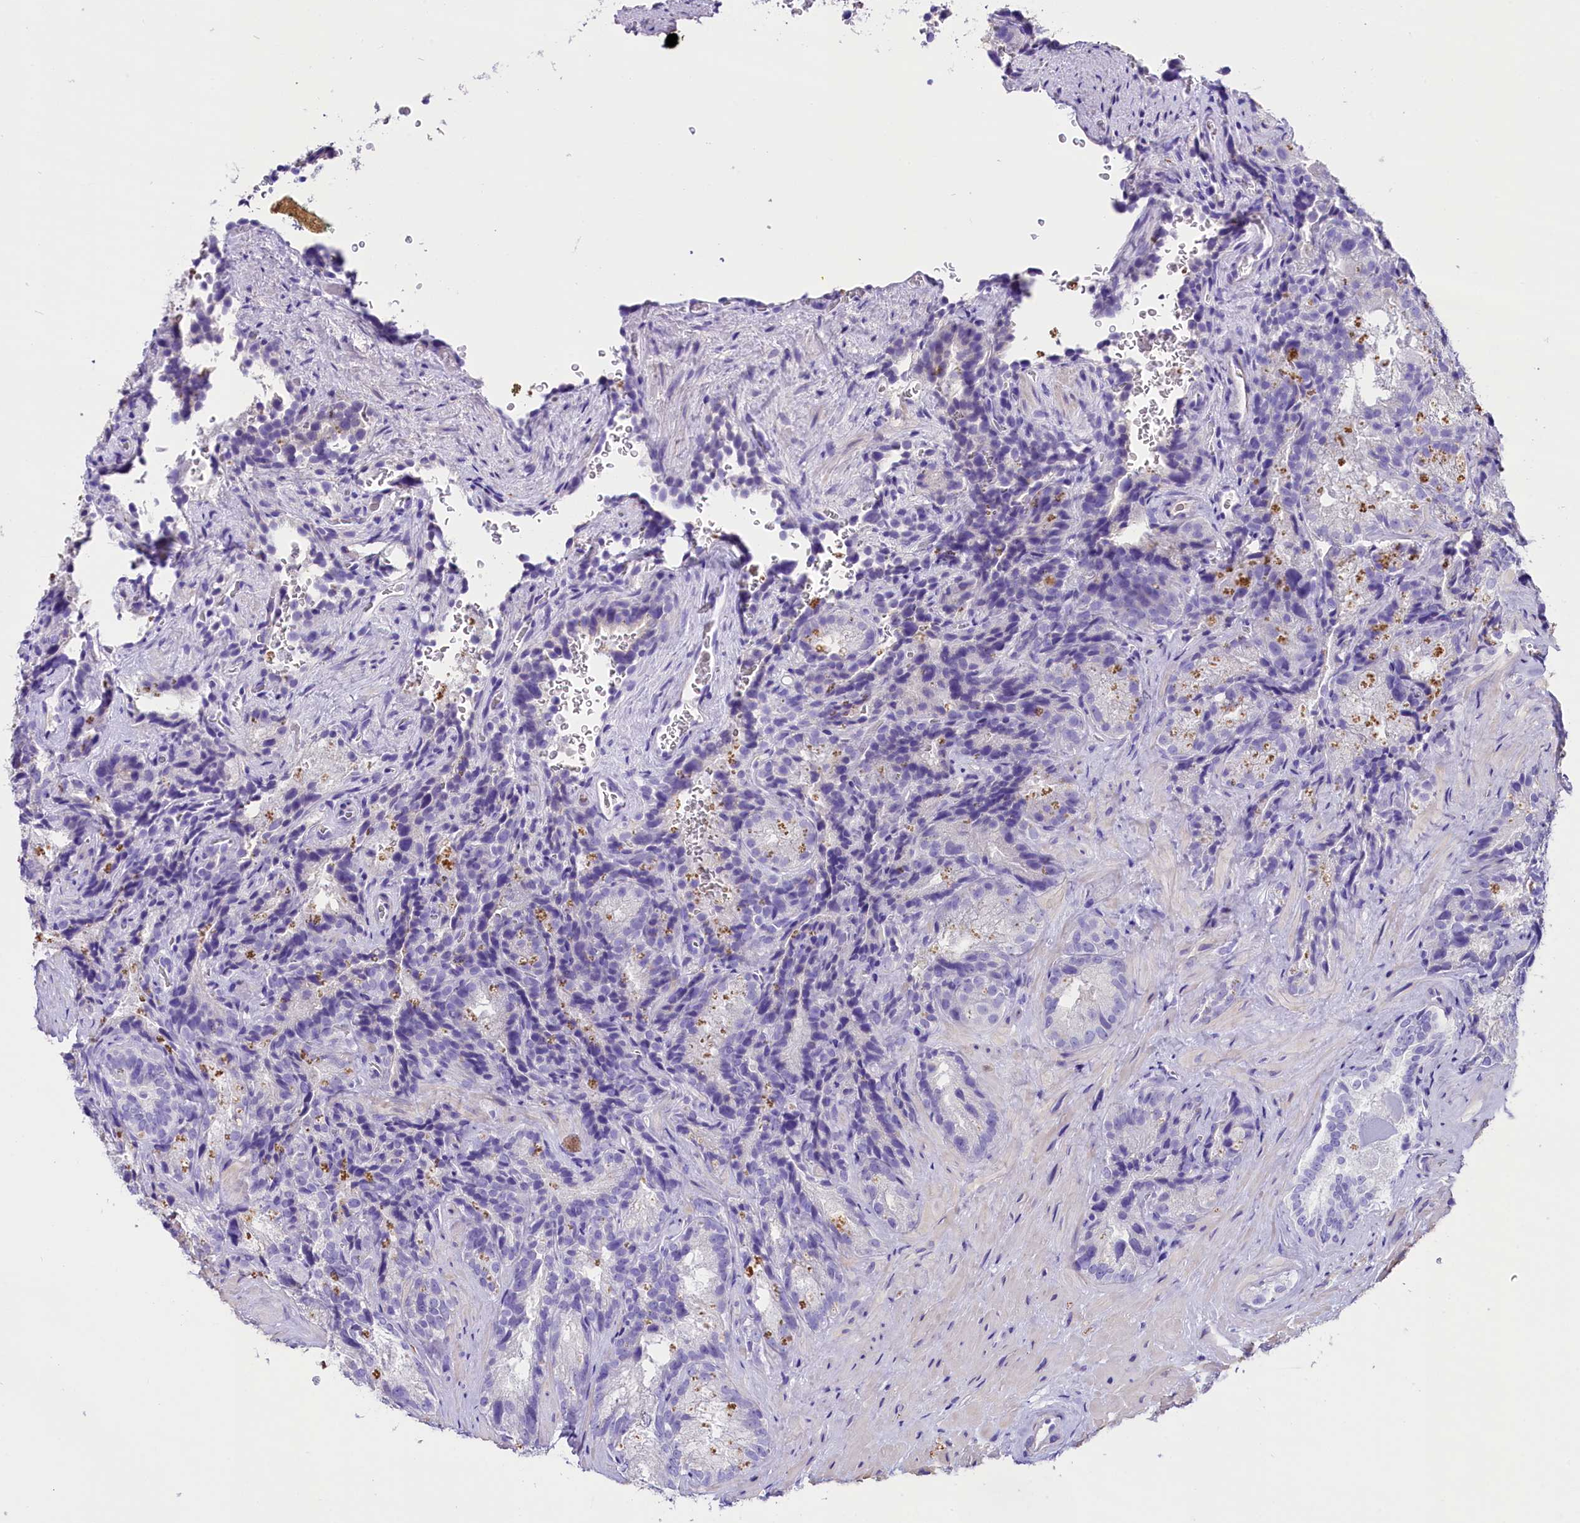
{"staining": {"intensity": "negative", "quantity": "none", "location": "none"}, "tissue": "seminal vesicle", "cell_type": "Glandular cells", "image_type": "normal", "snomed": [{"axis": "morphology", "description": "Normal tissue, NOS"}, {"axis": "topography", "description": "Seminal veicle"}], "caption": "Immunohistochemical staining of unremarkable seminal vesicle exhibits no significant expression in glandular cells.", "gene": "SKIDA1", "patient": {"sex": "male", "age": 58}}